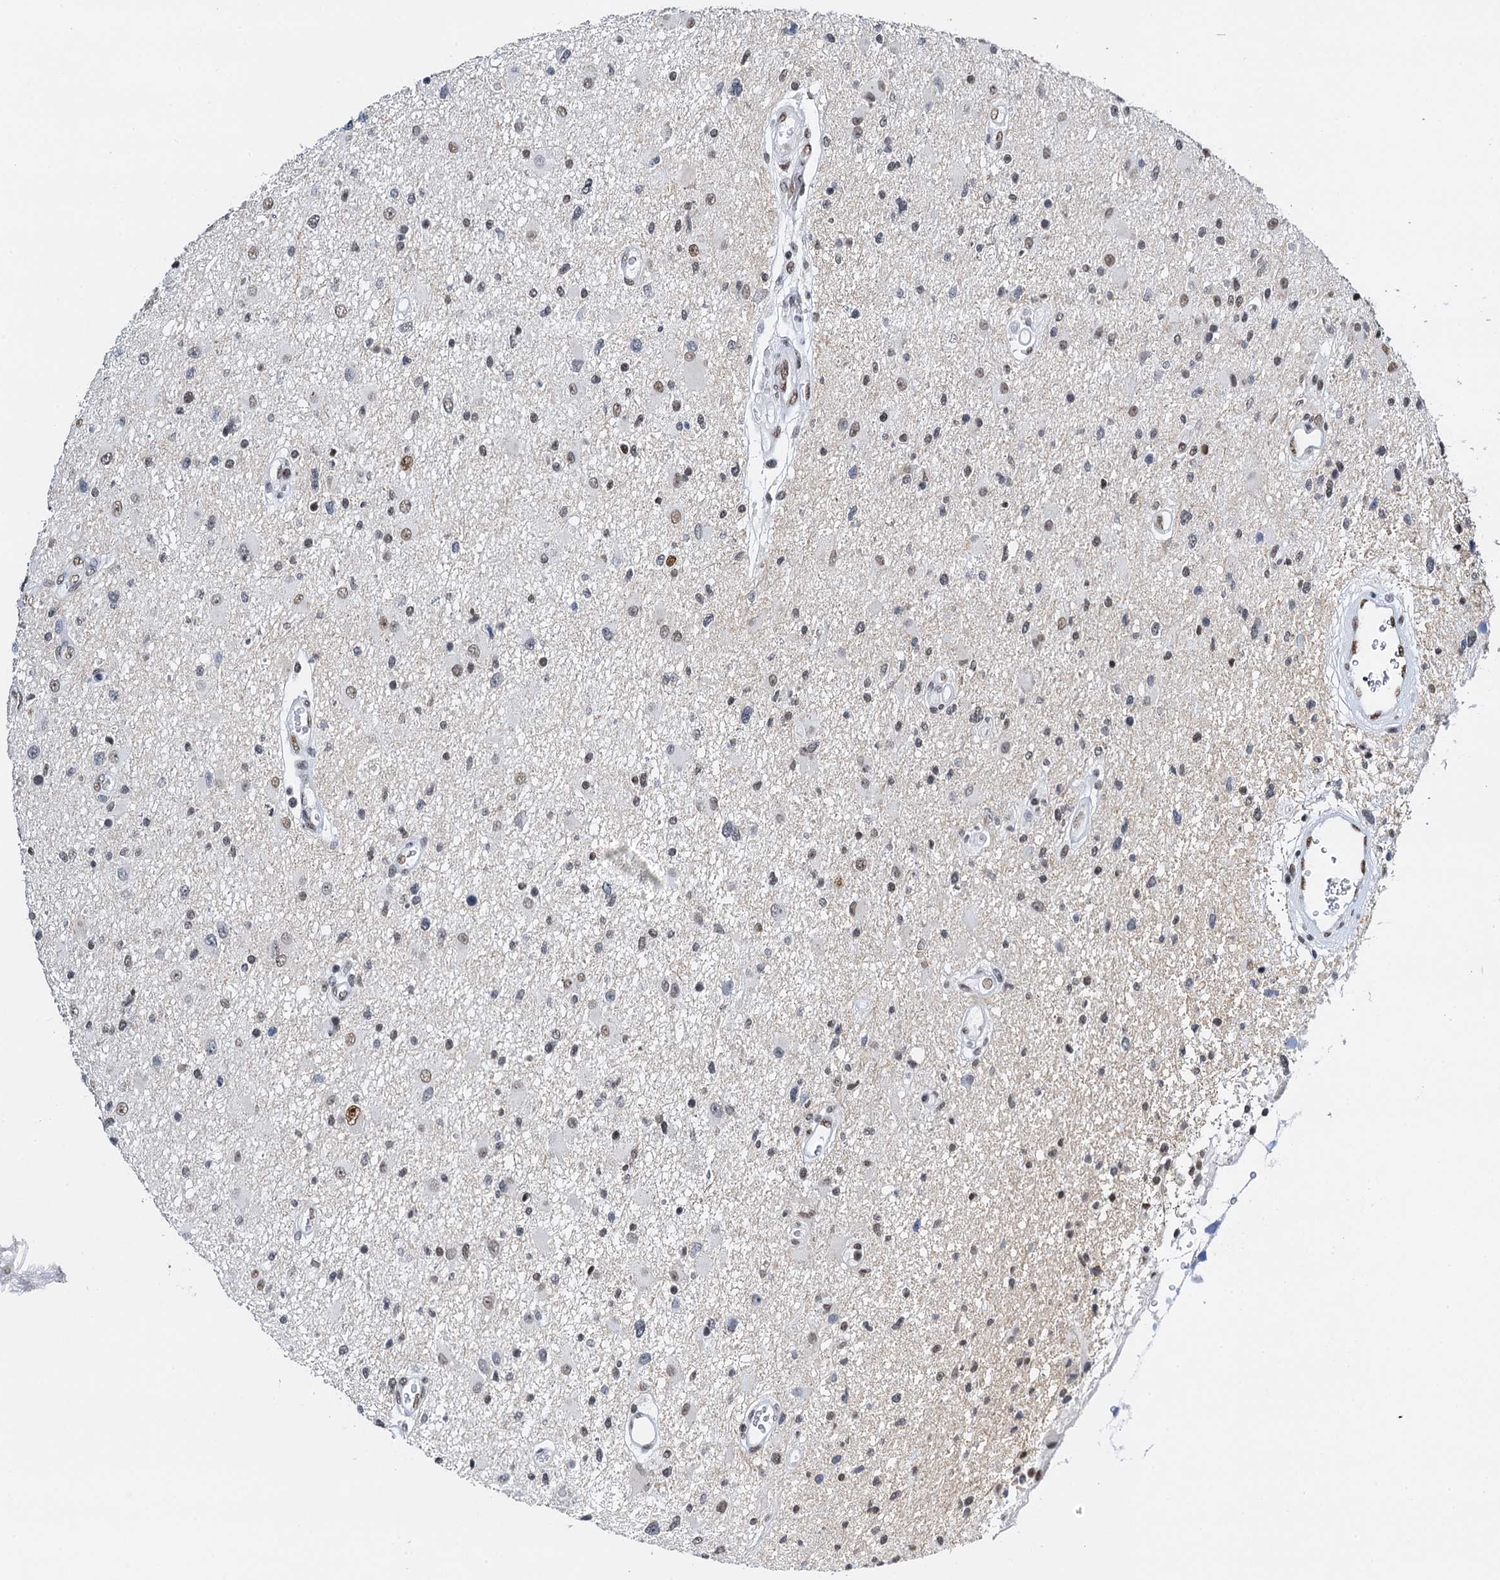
{"staining": {"intensity": "weak", "quantity": "25%-75%", "location": "nuclear"}, "tissue": "glioma", "cell_type": "Tumor cells", "image_type": "cancer", "snomed": [{"axis": "morphology", "description": "Glioma, malignant, High grade"}, {"axis": "topography", "description": "Brain"}], "caption": "Immunohistochemistry photomicrograph of neoplastic tissue: human glioma stained using immunohistochemistry shows low levels of weak protein expression localized specifically in the nuclear of tumor cells, appearing as a nuclear brown color.", "gene": "SLTM", "patient": {"sex": "male", "age": 33}}